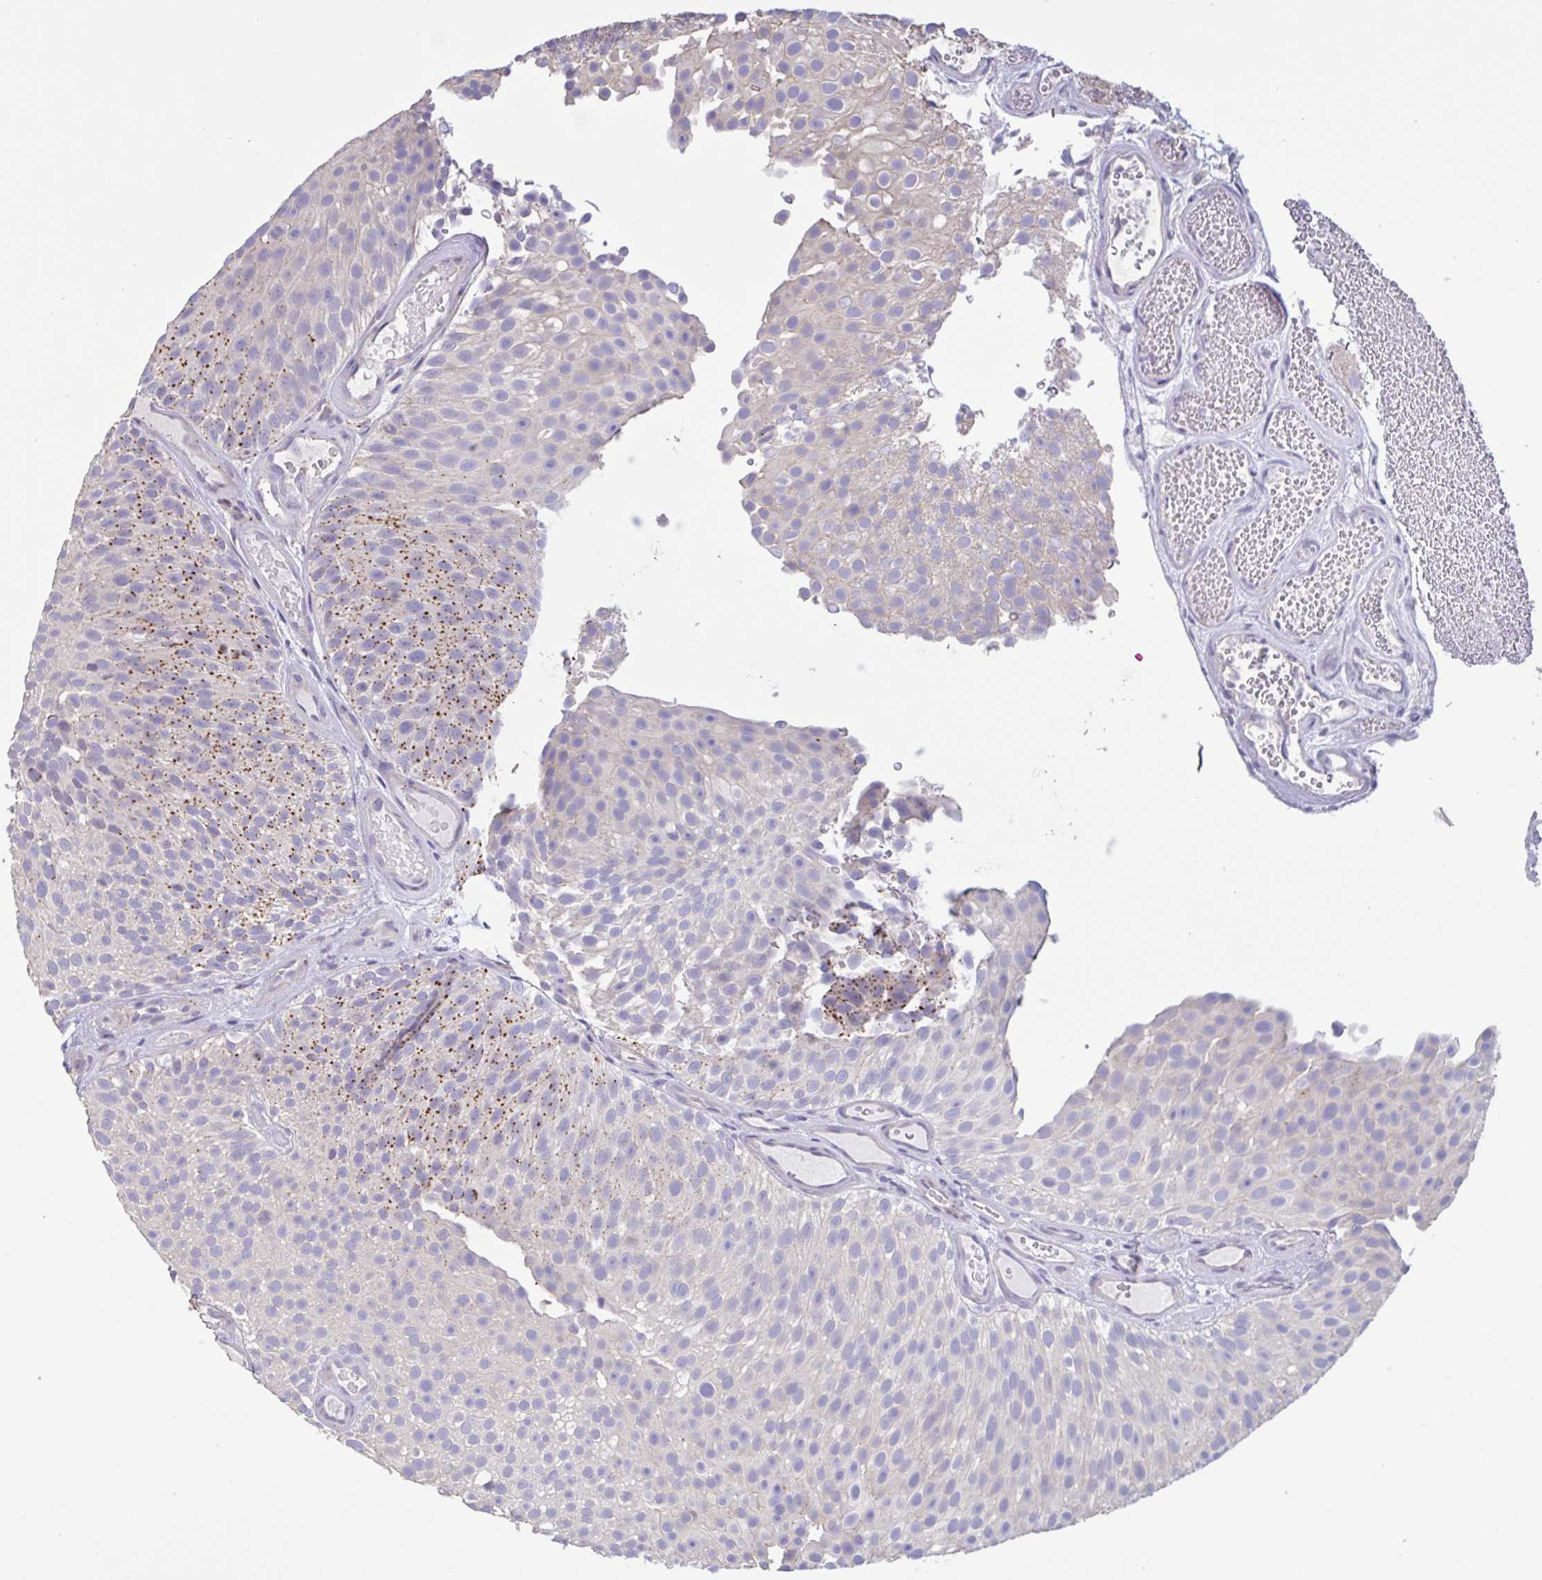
{"staining": {"intensity": "moderate", "quantity": "<25%", "location": "cytoplasmic/membranous"}, "tissue": "urothelial cancer", "cell_type": "Tumor cells", "image_type": "cancer", "snomed": [{"axis": "morphology", "description": "Urothelial carcinoma, Low grade"}, {"axis": "topography", "description": "Urinary bladder"}], "caption": "Low-grade urothelial carcinoma stained with a brown dye reveals moderate cytoplasmic/membranous positive positivity in about <25% of tumor cells.", "gene": "CHMP5", "patient": {"sex": "male", "age": 78}}